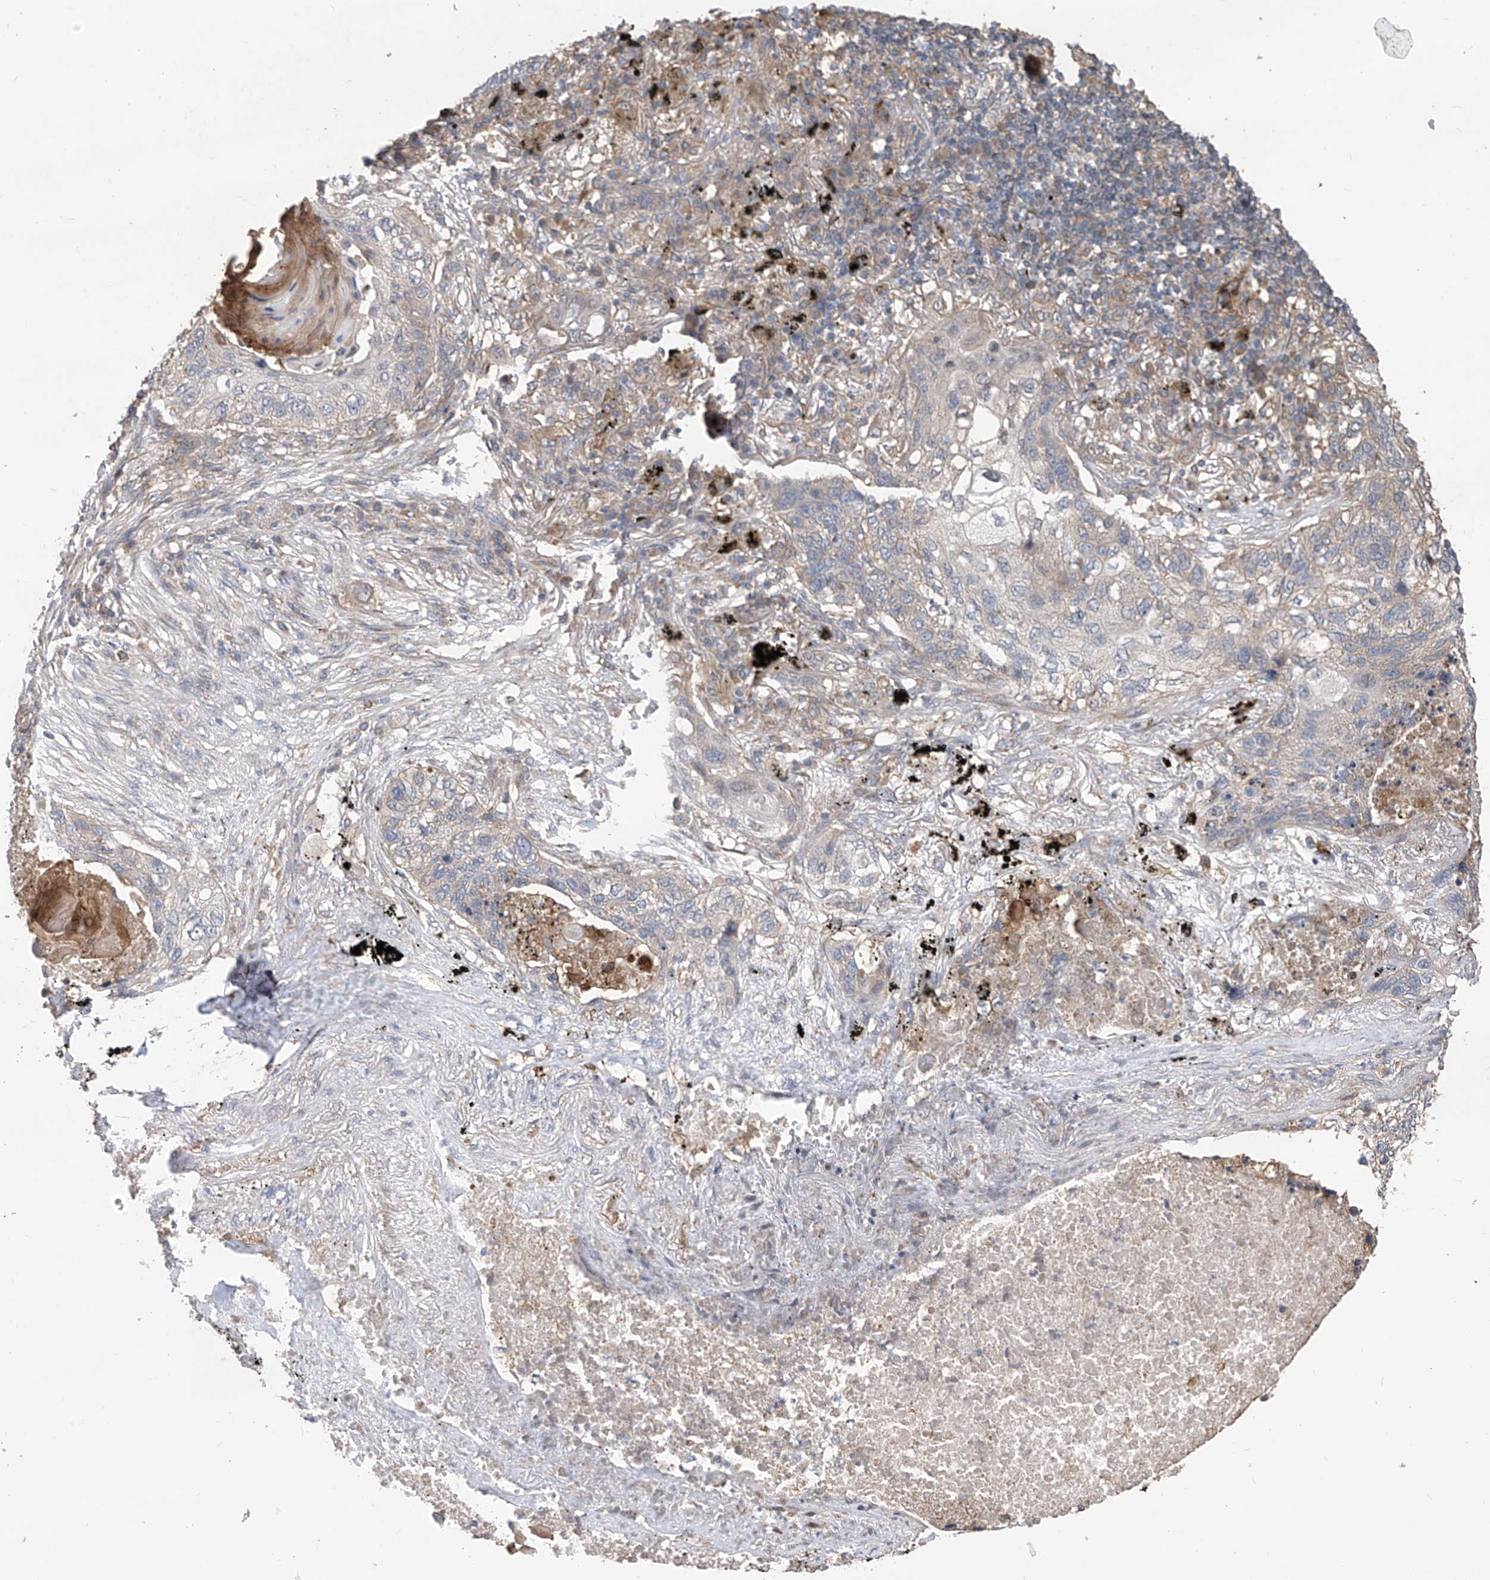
{"staining": {"intensity": "weak", "quantity": "<25%", "location": "cytoplasmic/membranous"}, "tissue": "lung cancer", "cell_type": "Tumor cells", "image_type": "cancer", "snomed": [{"axis": "morphology", "description": "Squamous cell carcinoma, NOS"}, {"axis": "topography", "description": "Lung"}], "caption": "There is no significant positivity in tumor cells of lung cancer (squamous cell carcinoma).", "gene": "PHACTR4", "patient": {"sex": "female", "age": 63}}